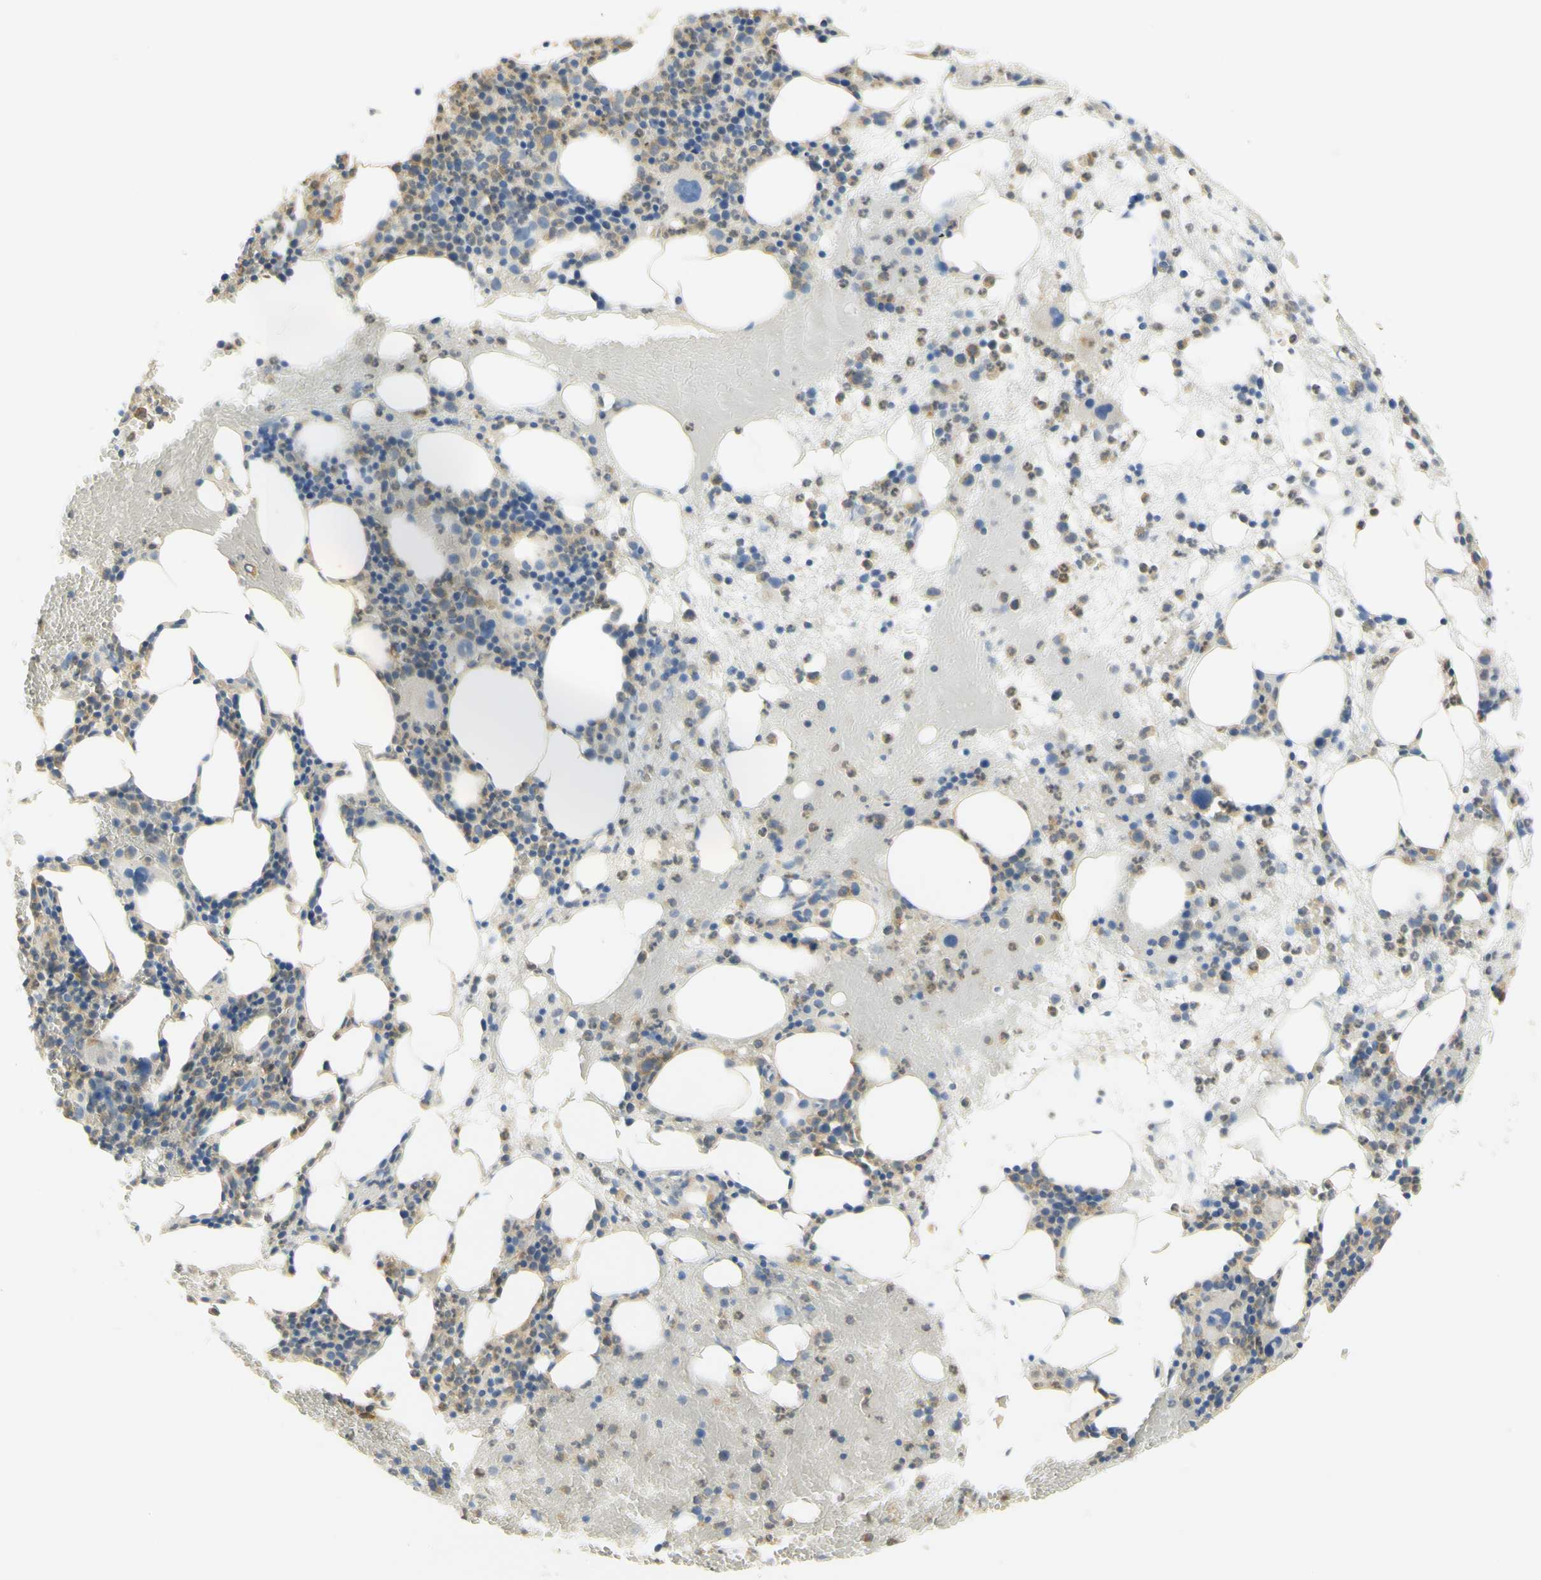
{"staining": {"intensity": "moderate", "quantity": "25%-75%", "location": "cytoplasmic/membranous"}, "tissue": "bone marrow", "cell_type": "Hematopoietic cells", "image_type": "normal", "snomed": [{"axis": "morphology", "description": "Normal tissue, NOS"}, {"axis": "morphology", "description": "Inflammation, NOS"}, {"axis": "topography", "description": "Bone marrow"}], "caption": "Protein expression analysis of benign human bone marrow reveals moderate cytoplasmic/membranous positivity in about 25%-75% of hematopoietic cells.", "gene": "PAK1", "patient": {"sex": "female", "age": 79}}